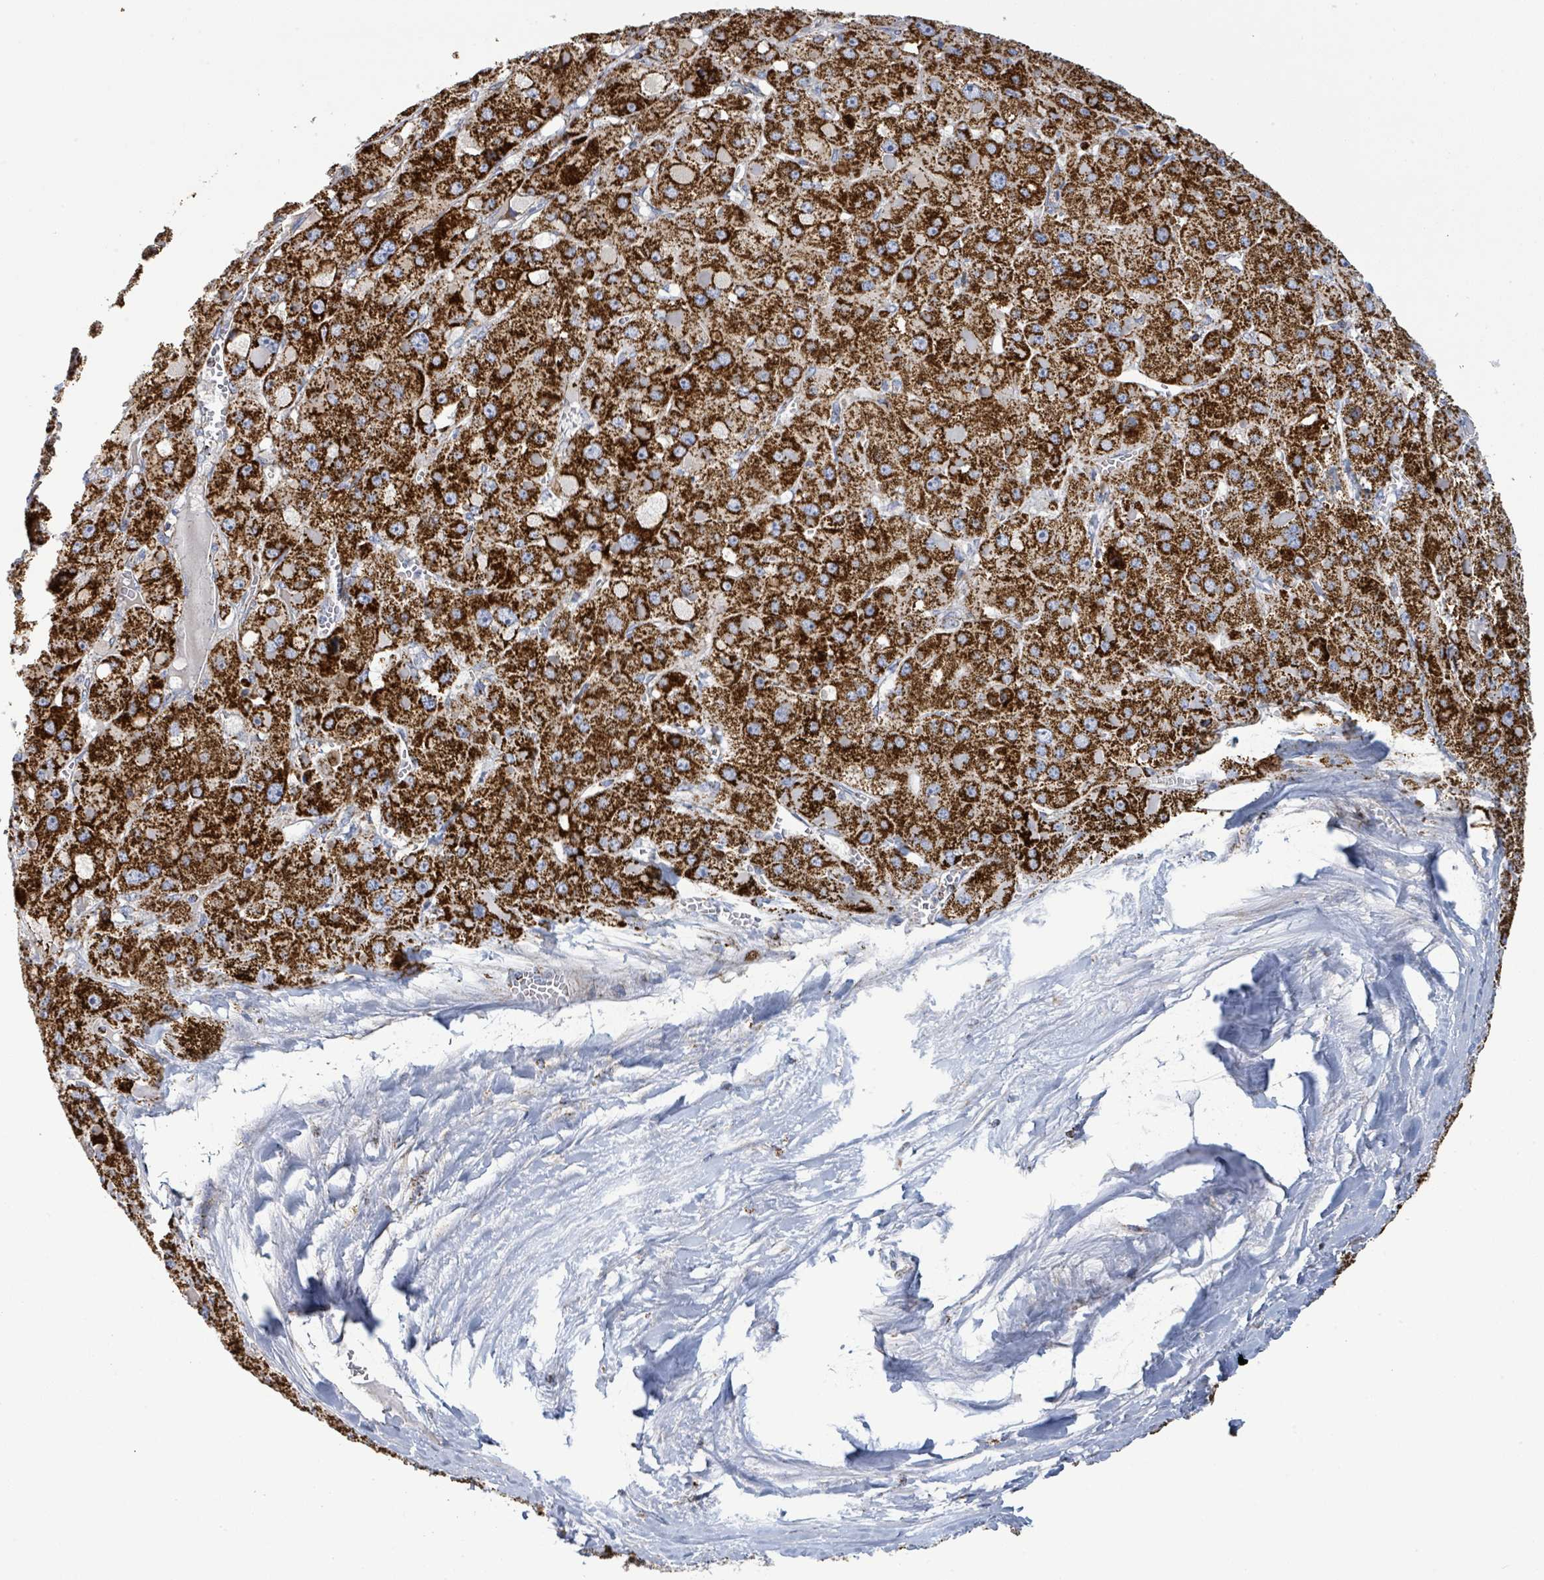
{"staining": {"intensity": "strong", "quantity": ">75%", "location": "cytoplasmic/membranous"}, "tissue": "liver cancer", "cell_type": "Tumor cells", "image_type": "cancer", "snomed": [{"axis": "morphology", "description": "Carcinoma, Hepatocellular, NOS"}, {"axis": "topography", "description": "Liver"}], "caption": "Immunohistochemical staining of human hepatocellular carcinoma (liver) reveals high levels of strong cytoplasmic/membranous protein staining in about >75% of tumor cells. (DAB (3,3'-diaminobenzidine) IHC with brightfield microscopy, high magnification).", "gene": "SUCLG2", "patient": {"sex": "female", "age": 73}}